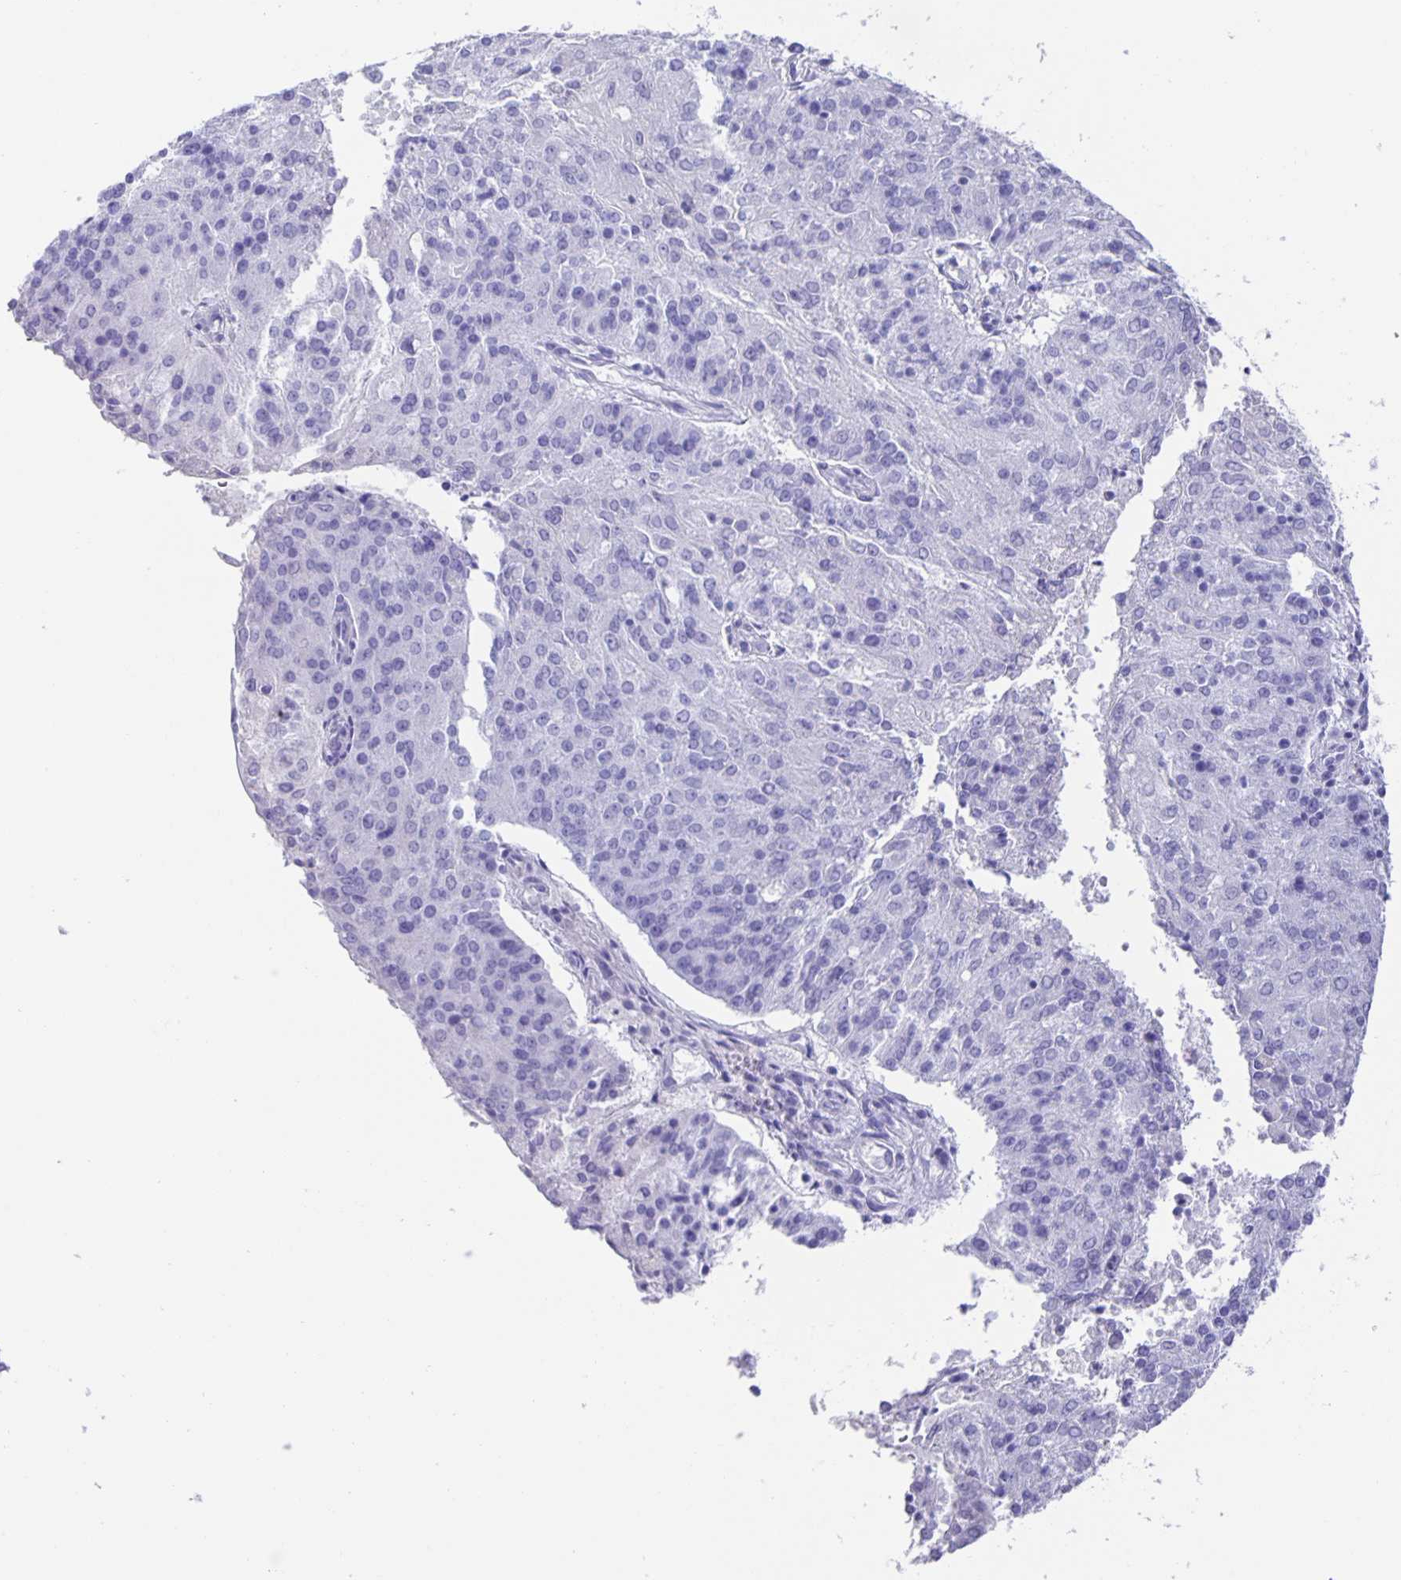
{"staining": {"intensity": "negative", "quantity": "none", "location": "none"}, "tissue": "endometrial cancer", "cell_type": "Tumor cells", "image_type": "cancer", "snomed": [{"axis": "morphology", "description": "Adenocarcinoma, NOS"}, {"axis": "topography", "description": "Endometrium"}], "caption": "A high-resolution image shows IHC staining of endometrial adenocarcinoma, which demonstrates no significant positivity in tumor cells.", "gene": "GUCA2A", "patient": {"sex": "female", "age": 82}}